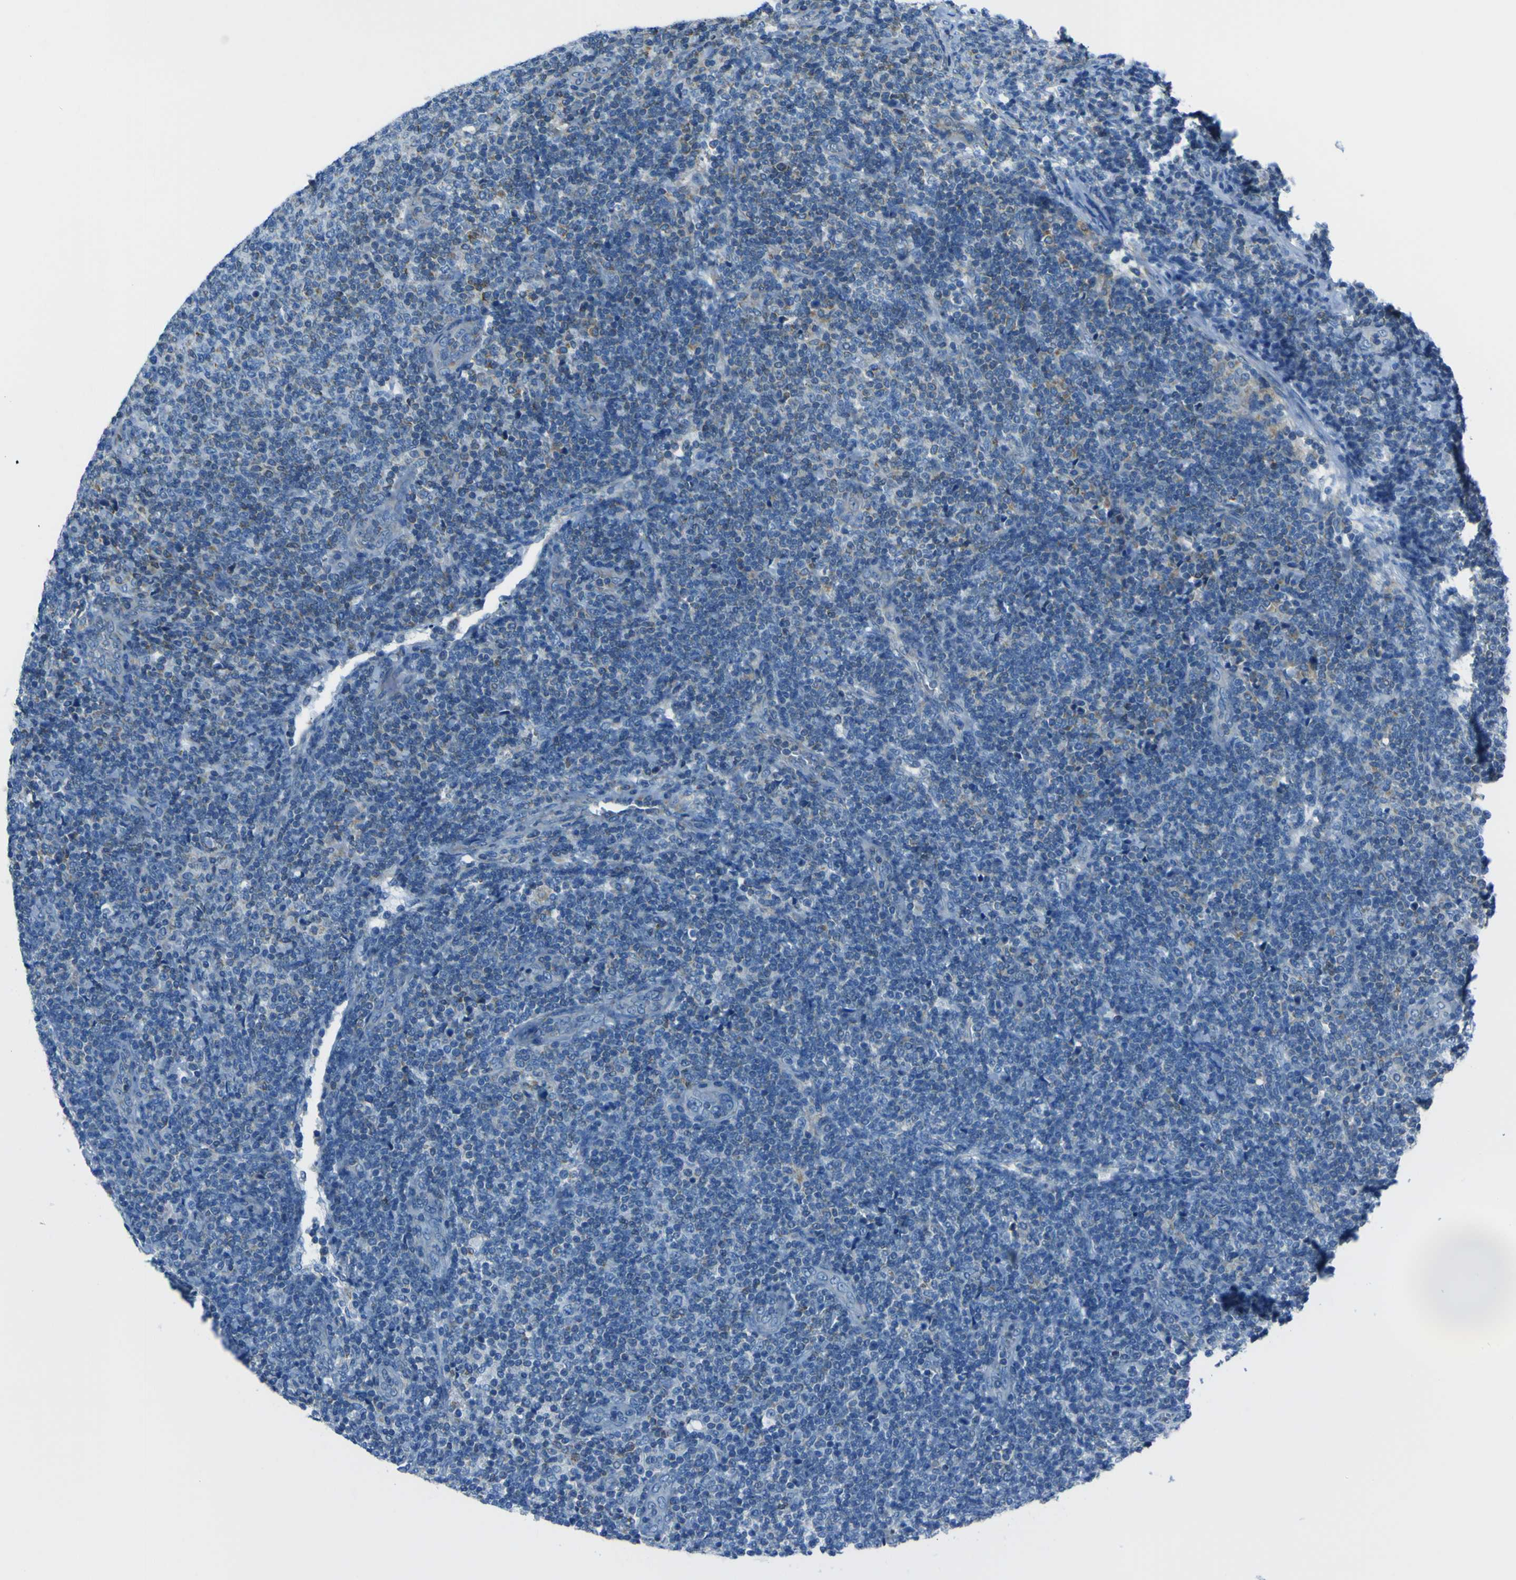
{"staining": {"intensity": "moderate", "quantity": "<25%", "location": "cytoplasmic/membranous"}, "tissue": "lymphoma", "cell_type": "Tumor cells", "image_type": "cancer", "snomed": [{"axis": "morphology", "description": "Malignant lymphoma, non-Hodgkin's type, Low grade"}, {"axis": "topography", "description": "Lymph node"}], "caption": "A brown stain labels moderate cytoplasmic/membranous staining of a protein in human low-grade malignant lymphoma, non-Hodgkin's type tumor cells. (Brightfield microscopy of DAB IHC at high magnification).", "gene": "STIM1", "patient": {"sex": "male", "age": 66}}